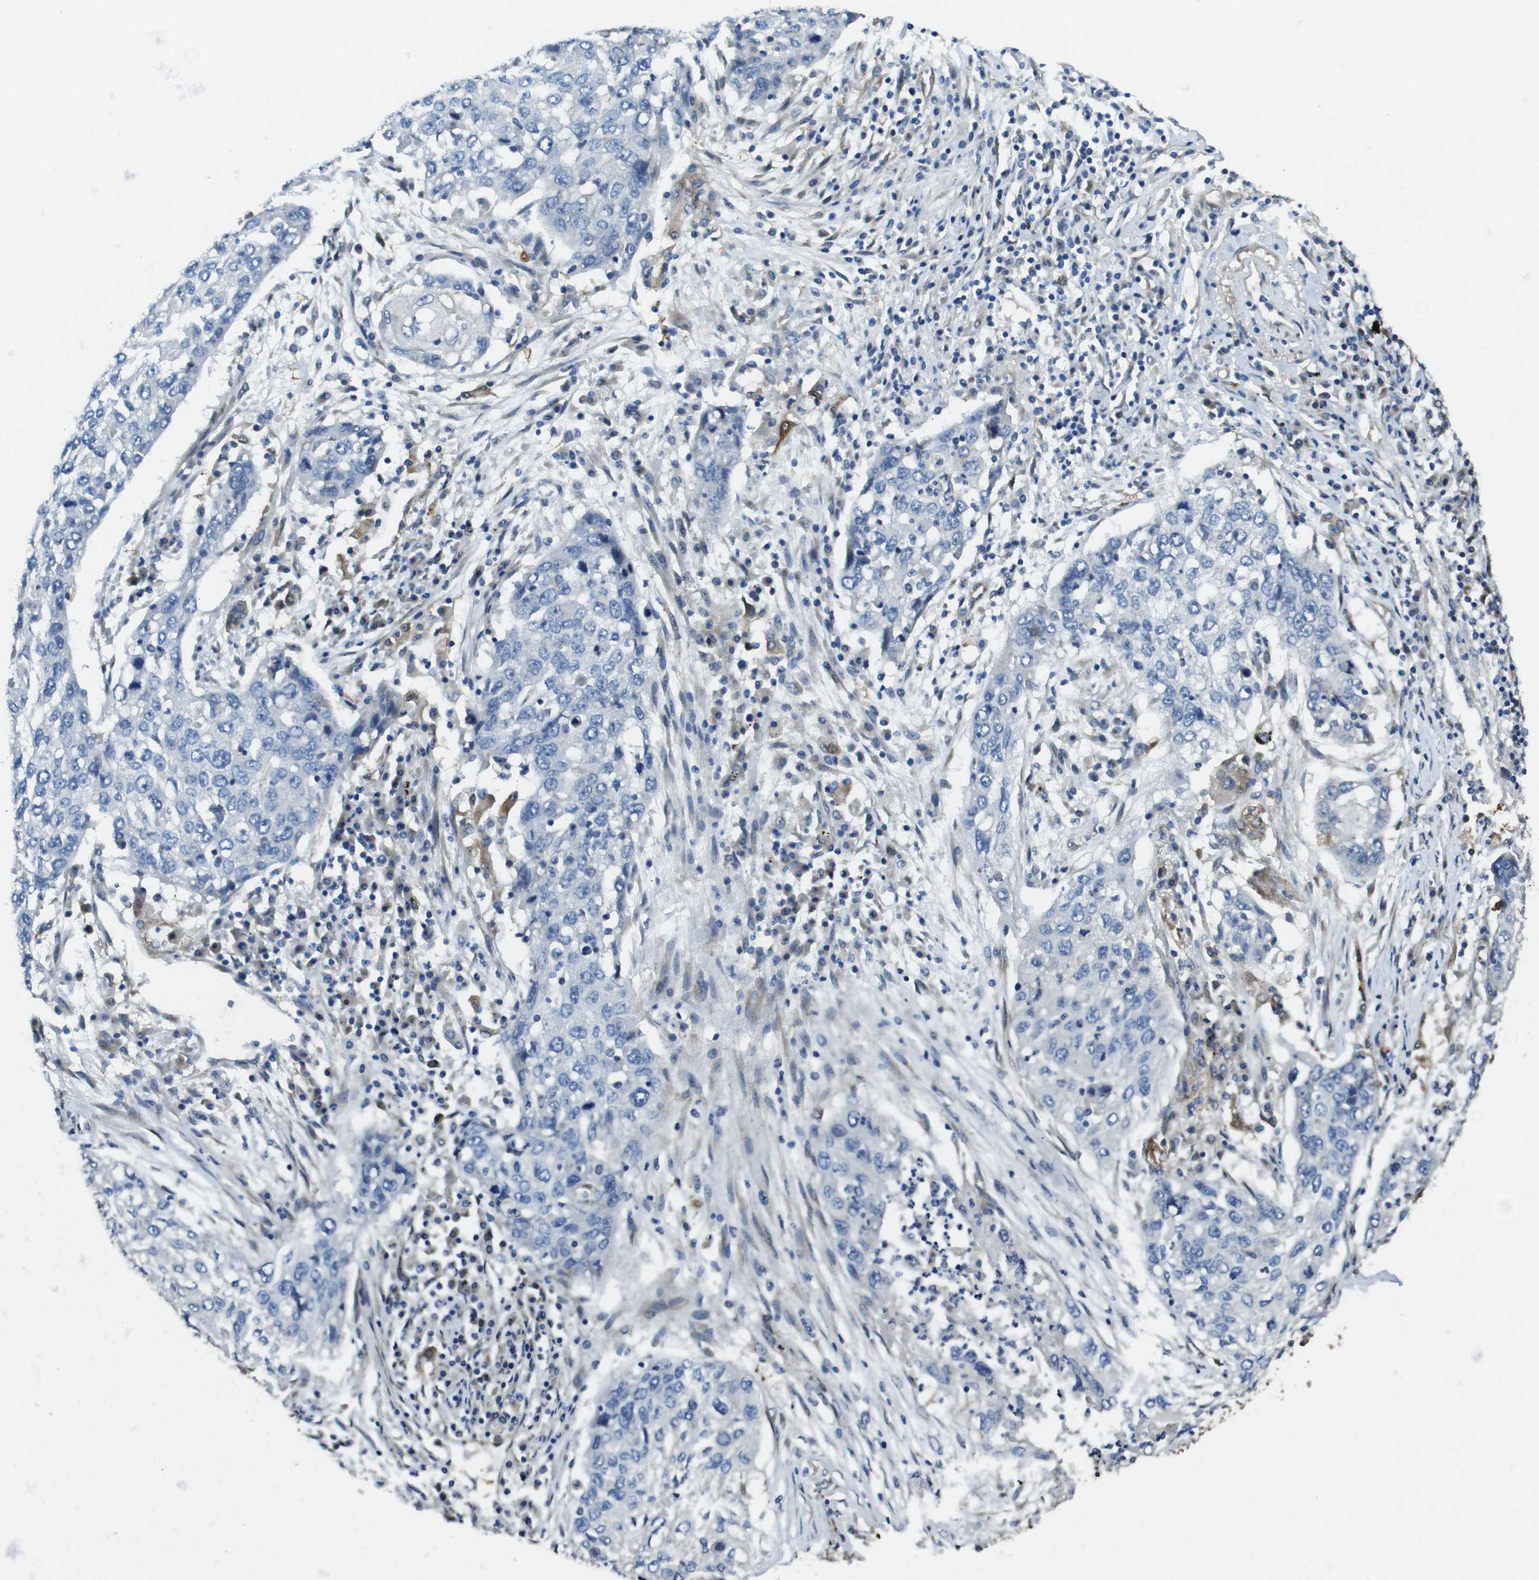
{"staining": {"intensity": "negative", "quantity": "none", "location": "none"}, "tissue": "lung cancer", "cell_type": "Tumor cells", "image_type": "cancer", "snomed": [{"axis": "morphology", "description": "Squamous cell carcinoma, NOS"}, {"axis": "topography", "description": "Lung"}], "caption": "DAB immunohistochemical staining of human lung cancer (squamous cell carcinoma) displays no significant expression in tumor cells. Brightfield microscopy of immunohistochemistry stained with DAB (3,3'-diaminobenzidine) (brown) and hematoxylin (blue), captured at high magnification.", "gene": "RAB6A", "patient": {"sex": "female", "age": 63}}